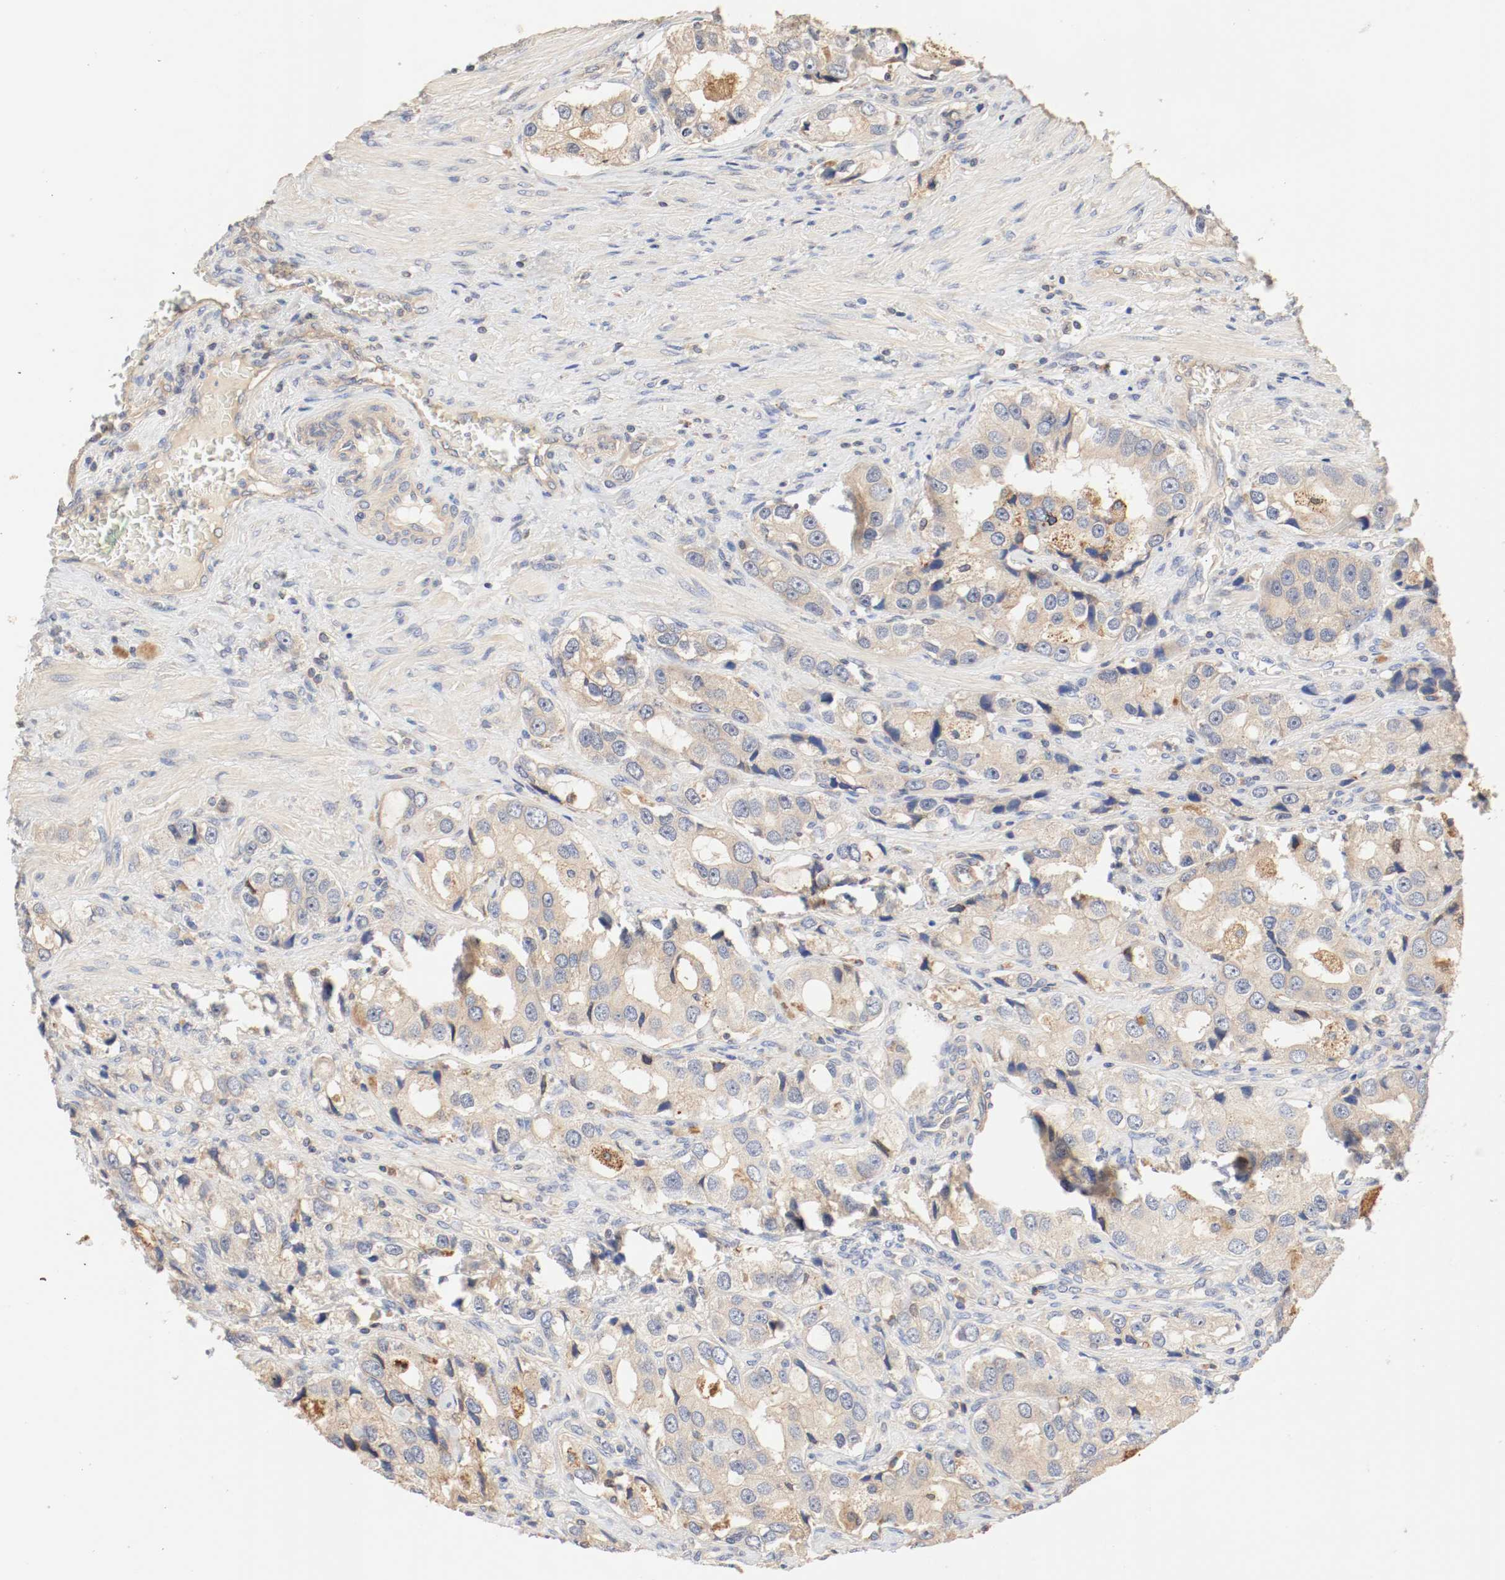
{"staining": {"intensity": "moderate", "quantity": ">75%", "location": "cytoplasmic/membranous"}, "tissue": "prostate cancer", "cell_type": "Tumor cells", "image_type": "cancer", "snomed": [{"axis": "morphology", "description": "Adenocarcinoma, High grade"}, {"axis": "topography", "description": "Prostate"}], "caption": "Immunohistochemical staining of prostate cancer shows moderate cytoplasmic/membranous protein positivity in approximately >75% of tumor cells.", "gene": "GIT1", "patient": {"sex": "male", "age": 63}}